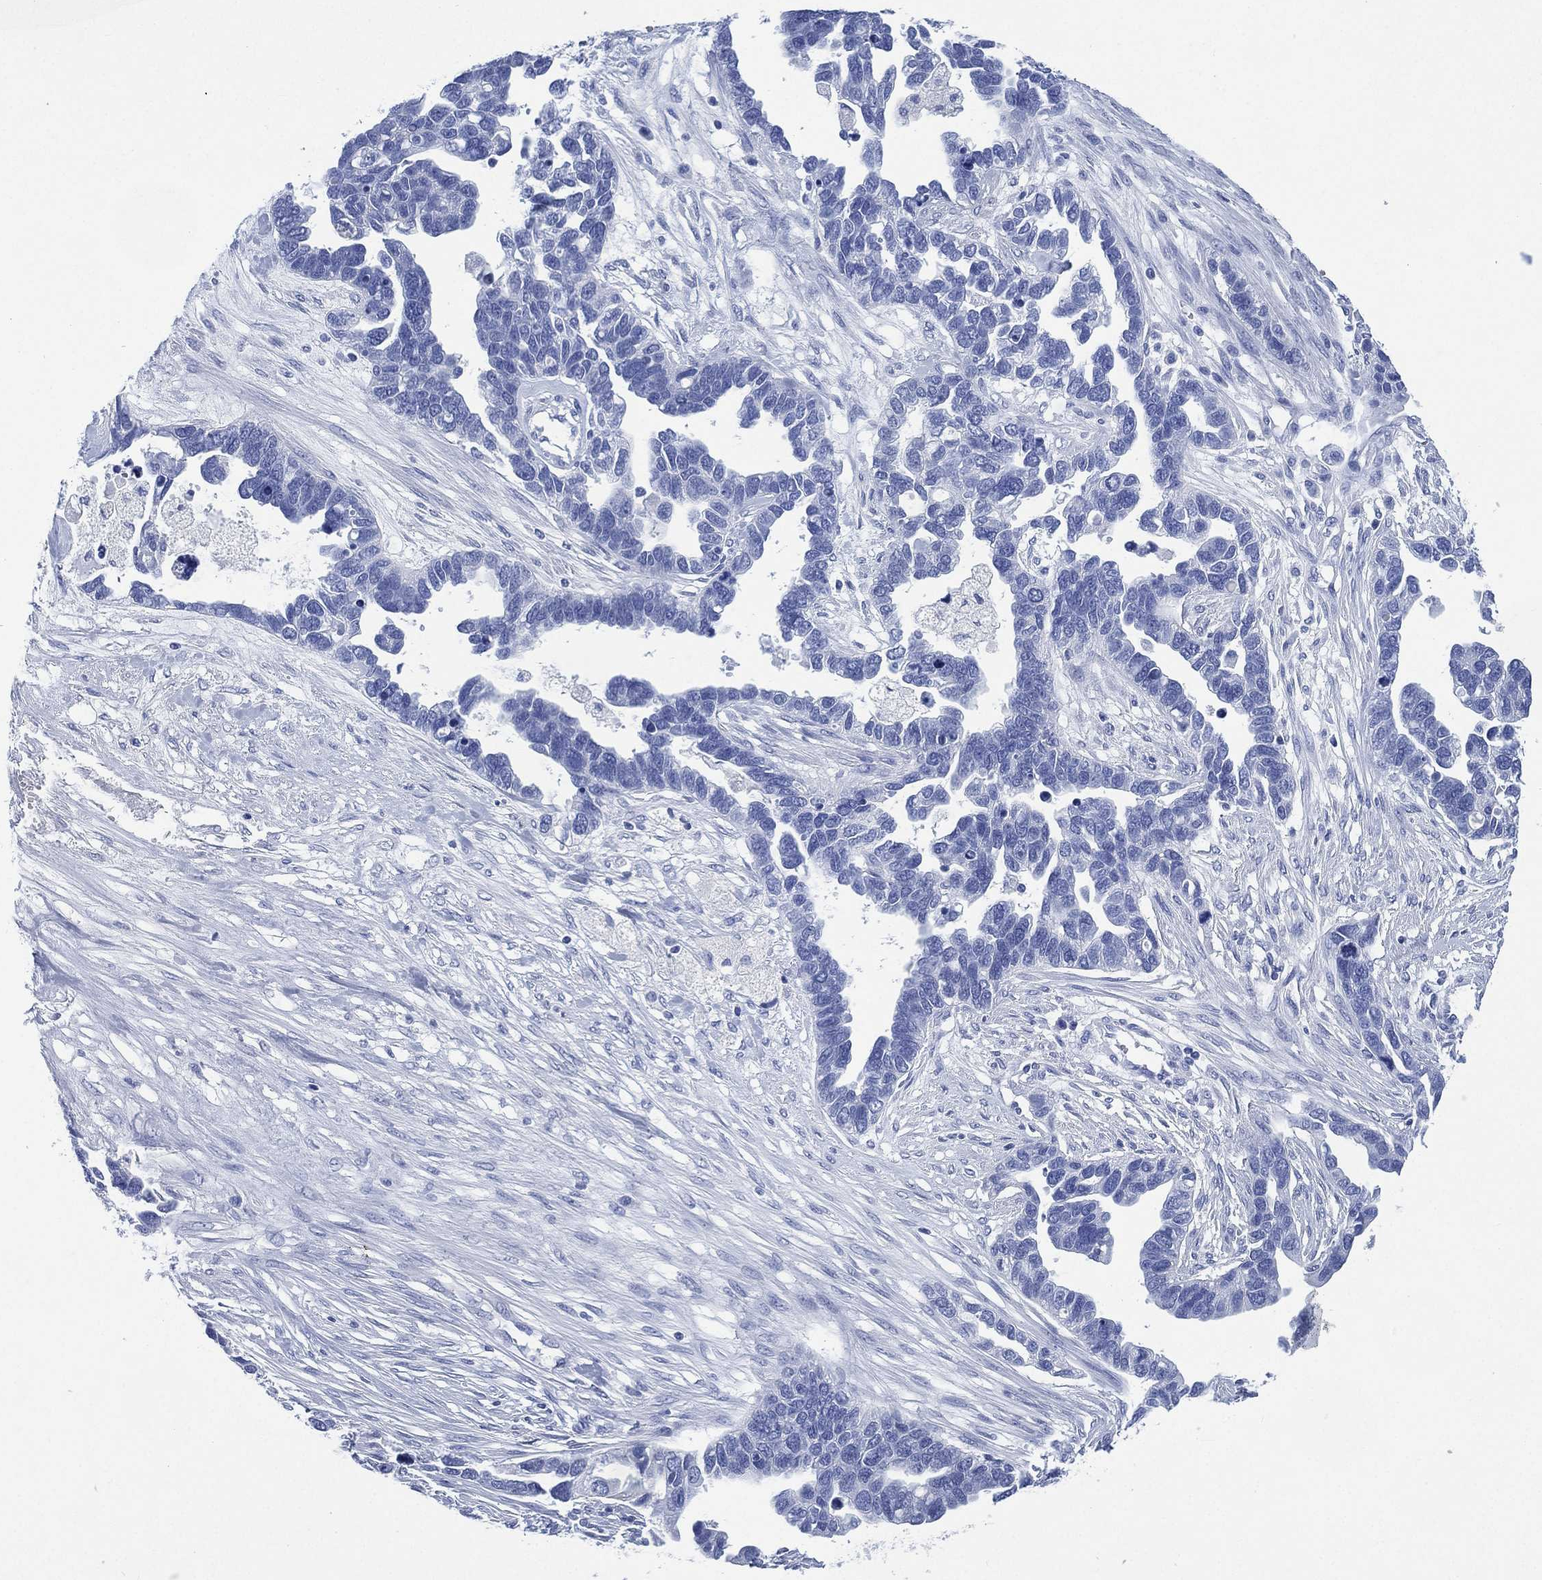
{"staining": {"intensity": "negative", "quantity": "none", "location": "none"}, "tissue": "ovarian cancer", "cell_type": "Tumor cells", "image_type": "cancer", "snomed": [{"axis": "morphology", "description": "Cystadenocarcinoma, serous, NOS"}, {"axis": "topography", "description": "Ovary"}], "caption": "This is a micrograph of immunohistochemistry staining of serous cystadenocarcinoma (ovarian), which shows no positivity in tumor cells.", "gene": "SIGLECL1", "patient": {"sex": "female", "age": 54}}